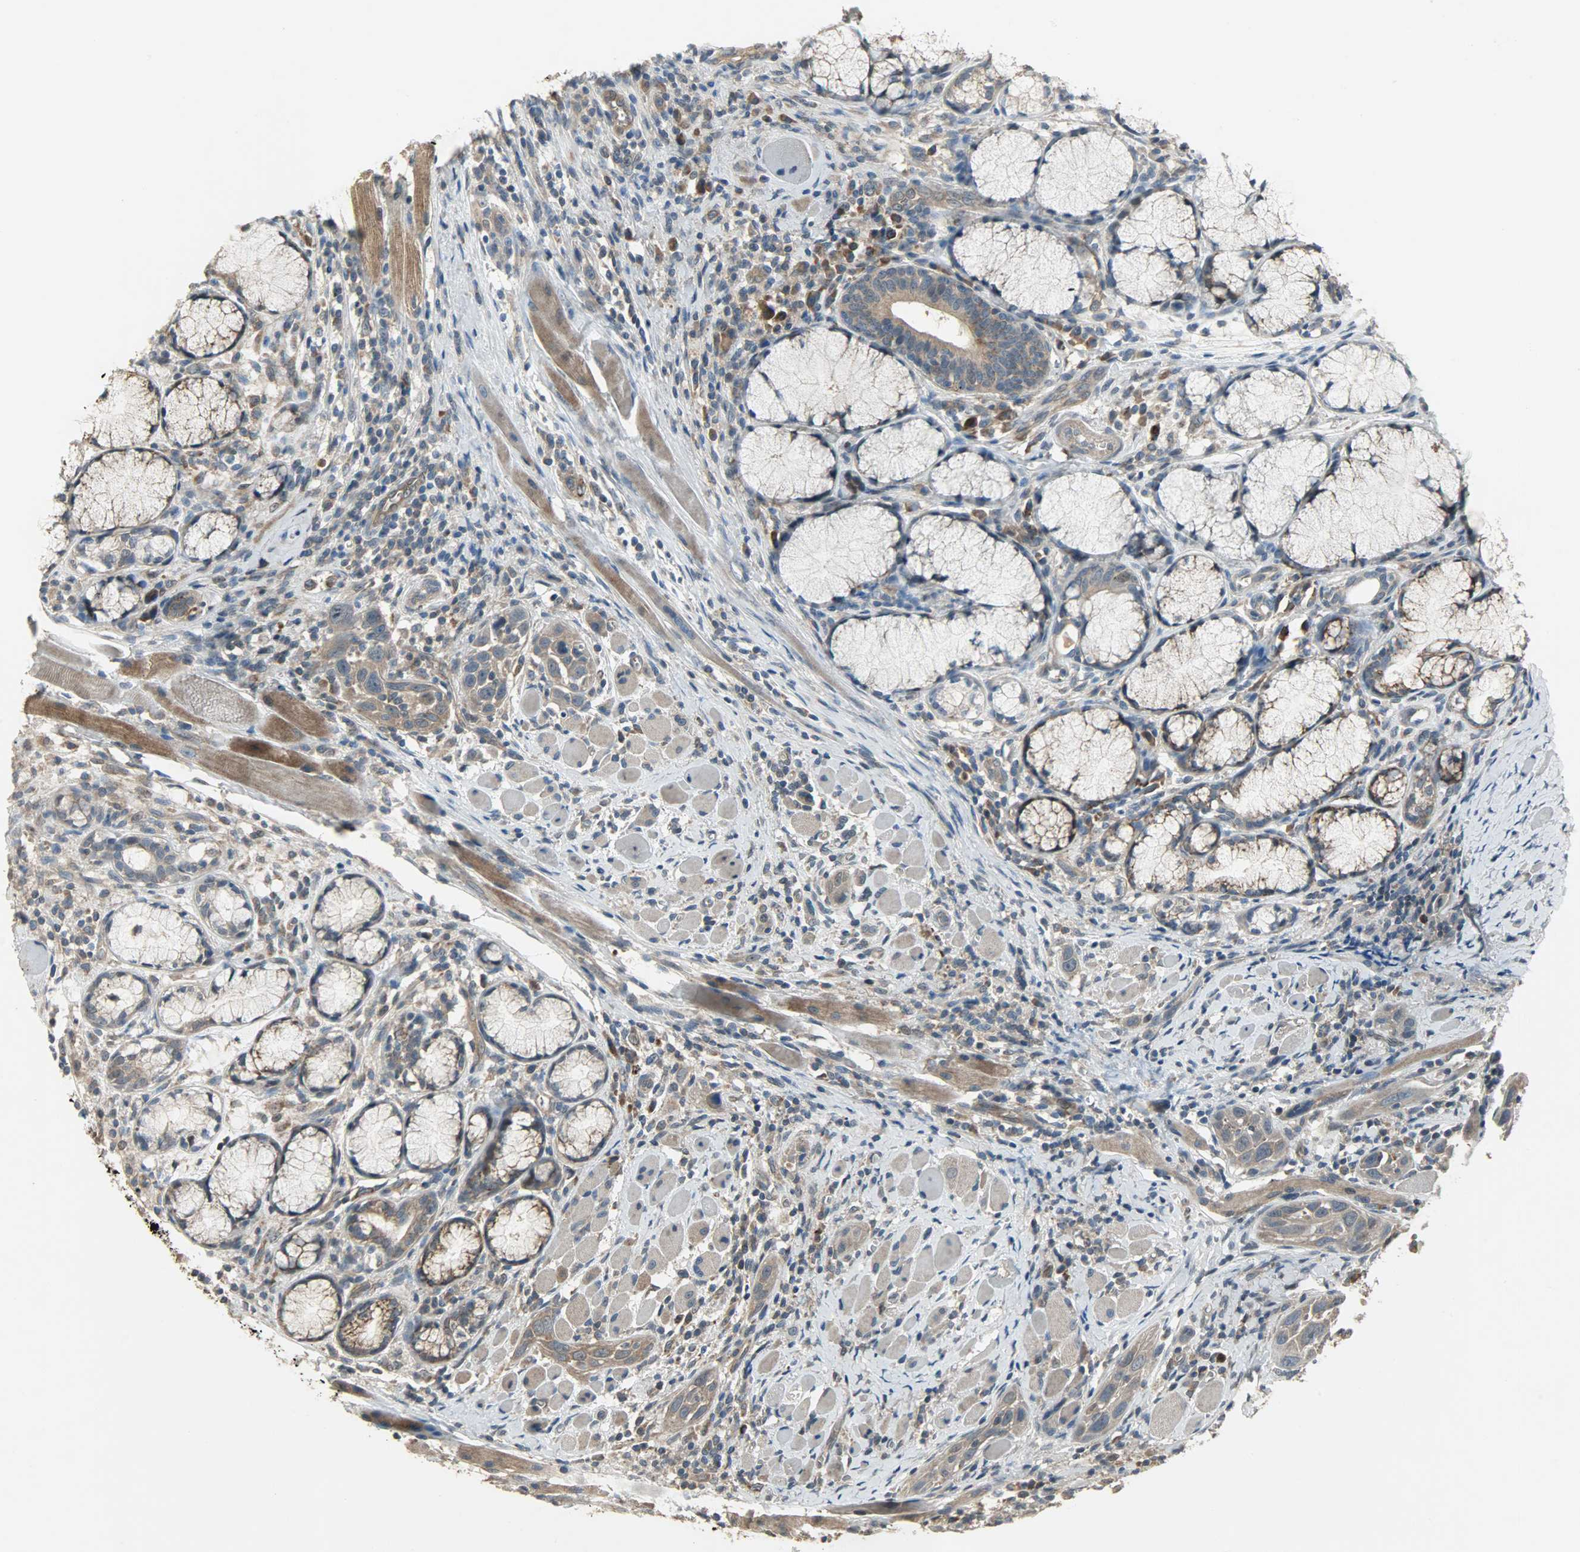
{"staining": {"intensity": "moderate", "quantity": ">75%", "location": "cytoplasmic/membranous"}, "tissue": "head and neck cancer", "cell_type": "Tumor cells", "image_type": "cancer", "snomed": [{"axis": "morphology", "description": "Squamous cell carcinoma, NOS"}, {"axis": "topography", "description": "Oral tissue"}, {"axis": "topography", "description": "Head-Neck"}], "caption": "The image demonstrates staining of head and neck cancer, revealing moderate cytoplasmic/membranous protein expression (brown color) within tumor cells.", "gene": "AMT", "patient": {"sex": "female", "age": 50}}